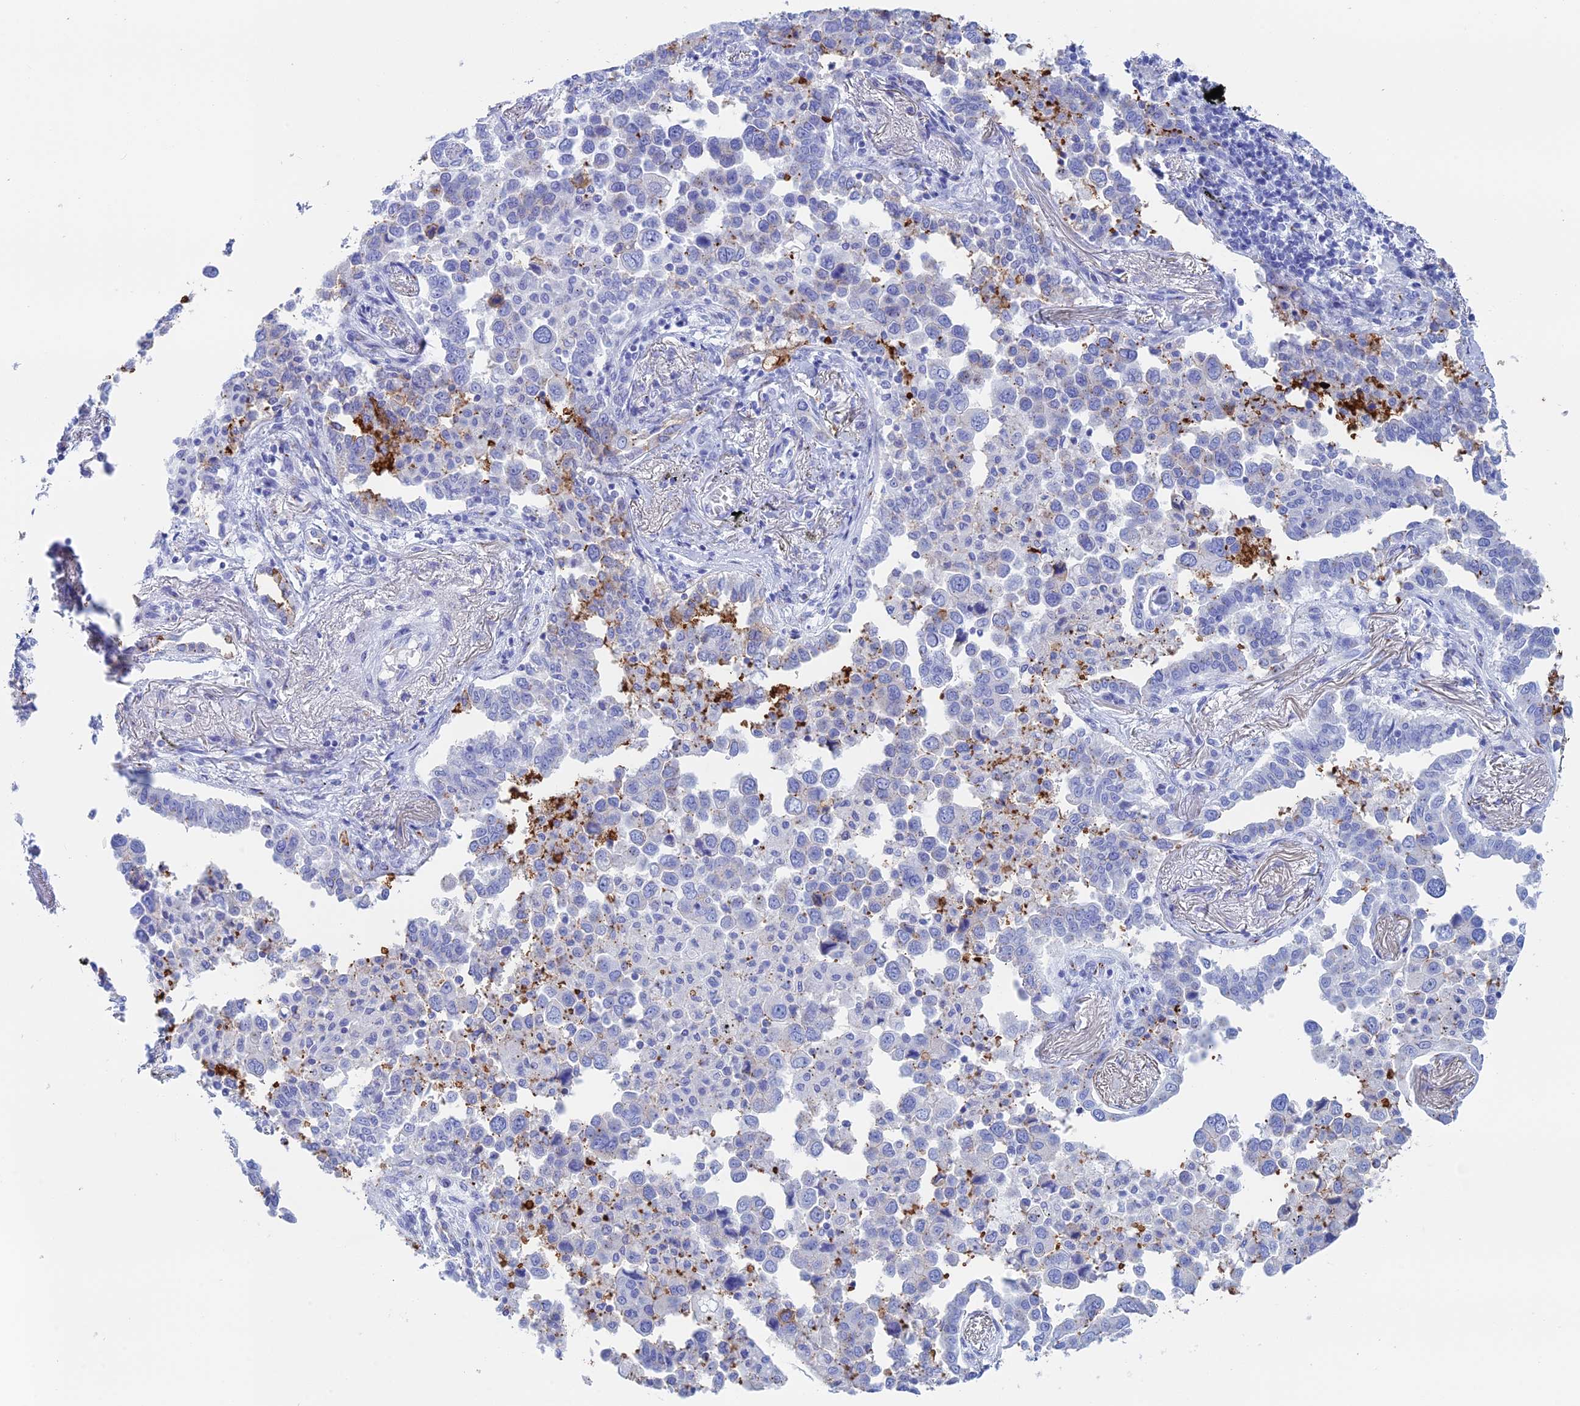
{"staining": {"intensity": "negative", "quantity": "none", "location": "none"}, "tissue": "lung cancer", "cell_type": "Tumor cells", "image_type": "cancer", "snomed": [{"axis": "morphology", "description": "Adenocarcinoma, NOS"}, {"axis": "topography", "description": "Lung"}], "caption": "IHC micrograph of neoplastic tissue: human lung cancer (adenocarcinoma) stained with DAB shows no significant protein staining in tumor cells.", "gene": "ERICH4", "patient": {"sex": "male", "age": 67}}